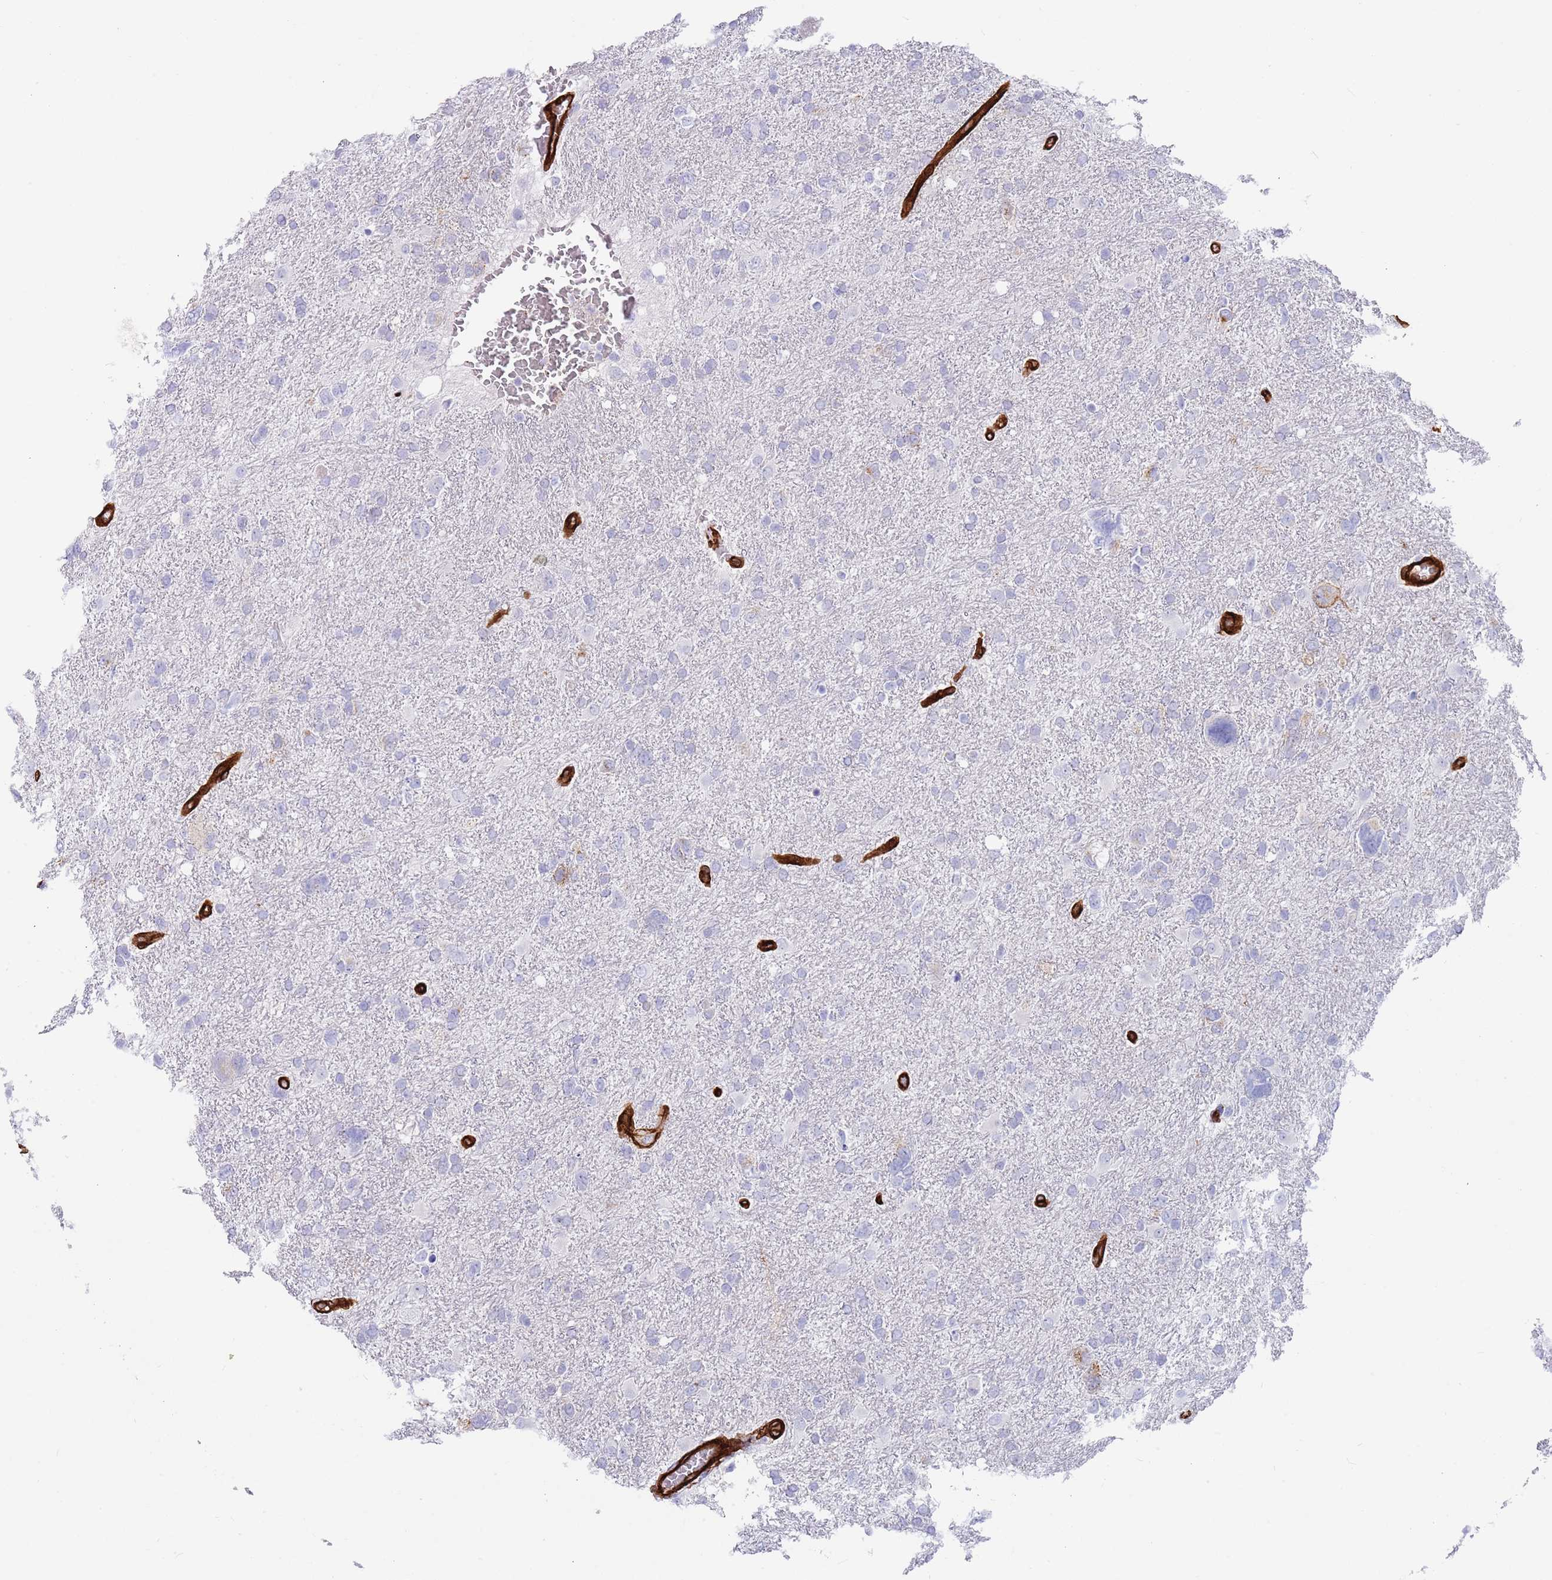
{"staining": {"intensity": "negative", "quantity": "none", "location": "none"}, "tissue": "glioma", "cell_type": "Tumor cells", "image_type": "cancer", "snomed": [{"axis": "morphology", "description": "Glioma, malignant, High grade"}, {"axis": "topography", "description": "Brain"}], "caption": "This is an IHC micrograph of glioma. There is no expression in tumor cells.", "gene": "CAV2", "patient": {"sex": "male", "age": 61}}